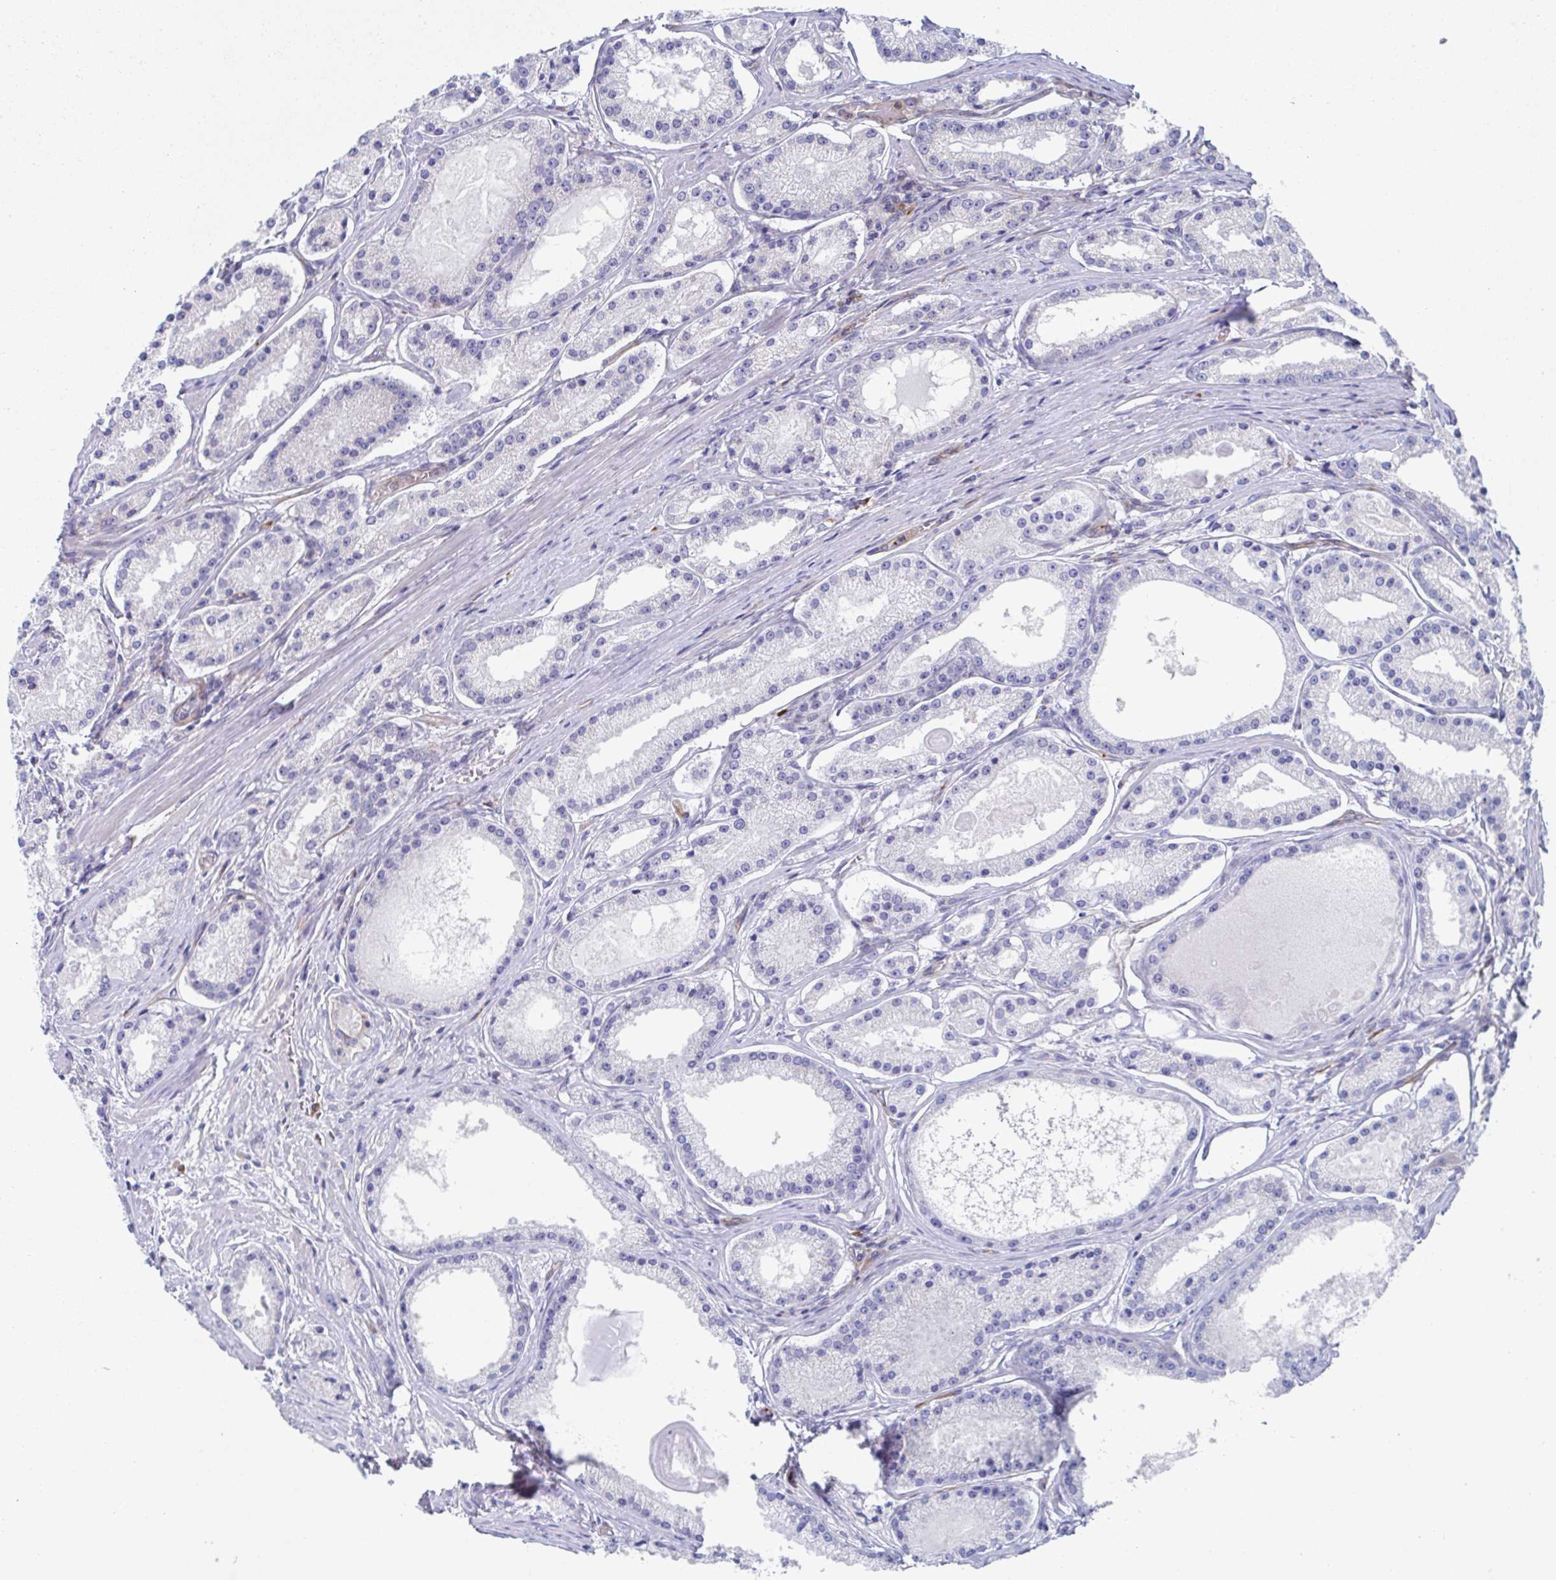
{"staining": {"intensity": "negative", "quantity": "none", "location": "none"}, "tissue": "prostate cancer", "cell_type": "Tumor cells", "image_type": "cancer", "snomed": [{"axis": "morphology", "description": "Adenocarcinoma, Low grade"}, {"axis": "topography", "description": "Prostate"}], "caption": "This histopathology image is of prostate cancer stained with IHC to label a protein in brown with the nuclei are counter-stained blue. There is no staining in tumor cells. (DAB IHC with hematoxylin counter stain).", "gene": "KLC3", "patient": {"sex": "male", "age": 57}}